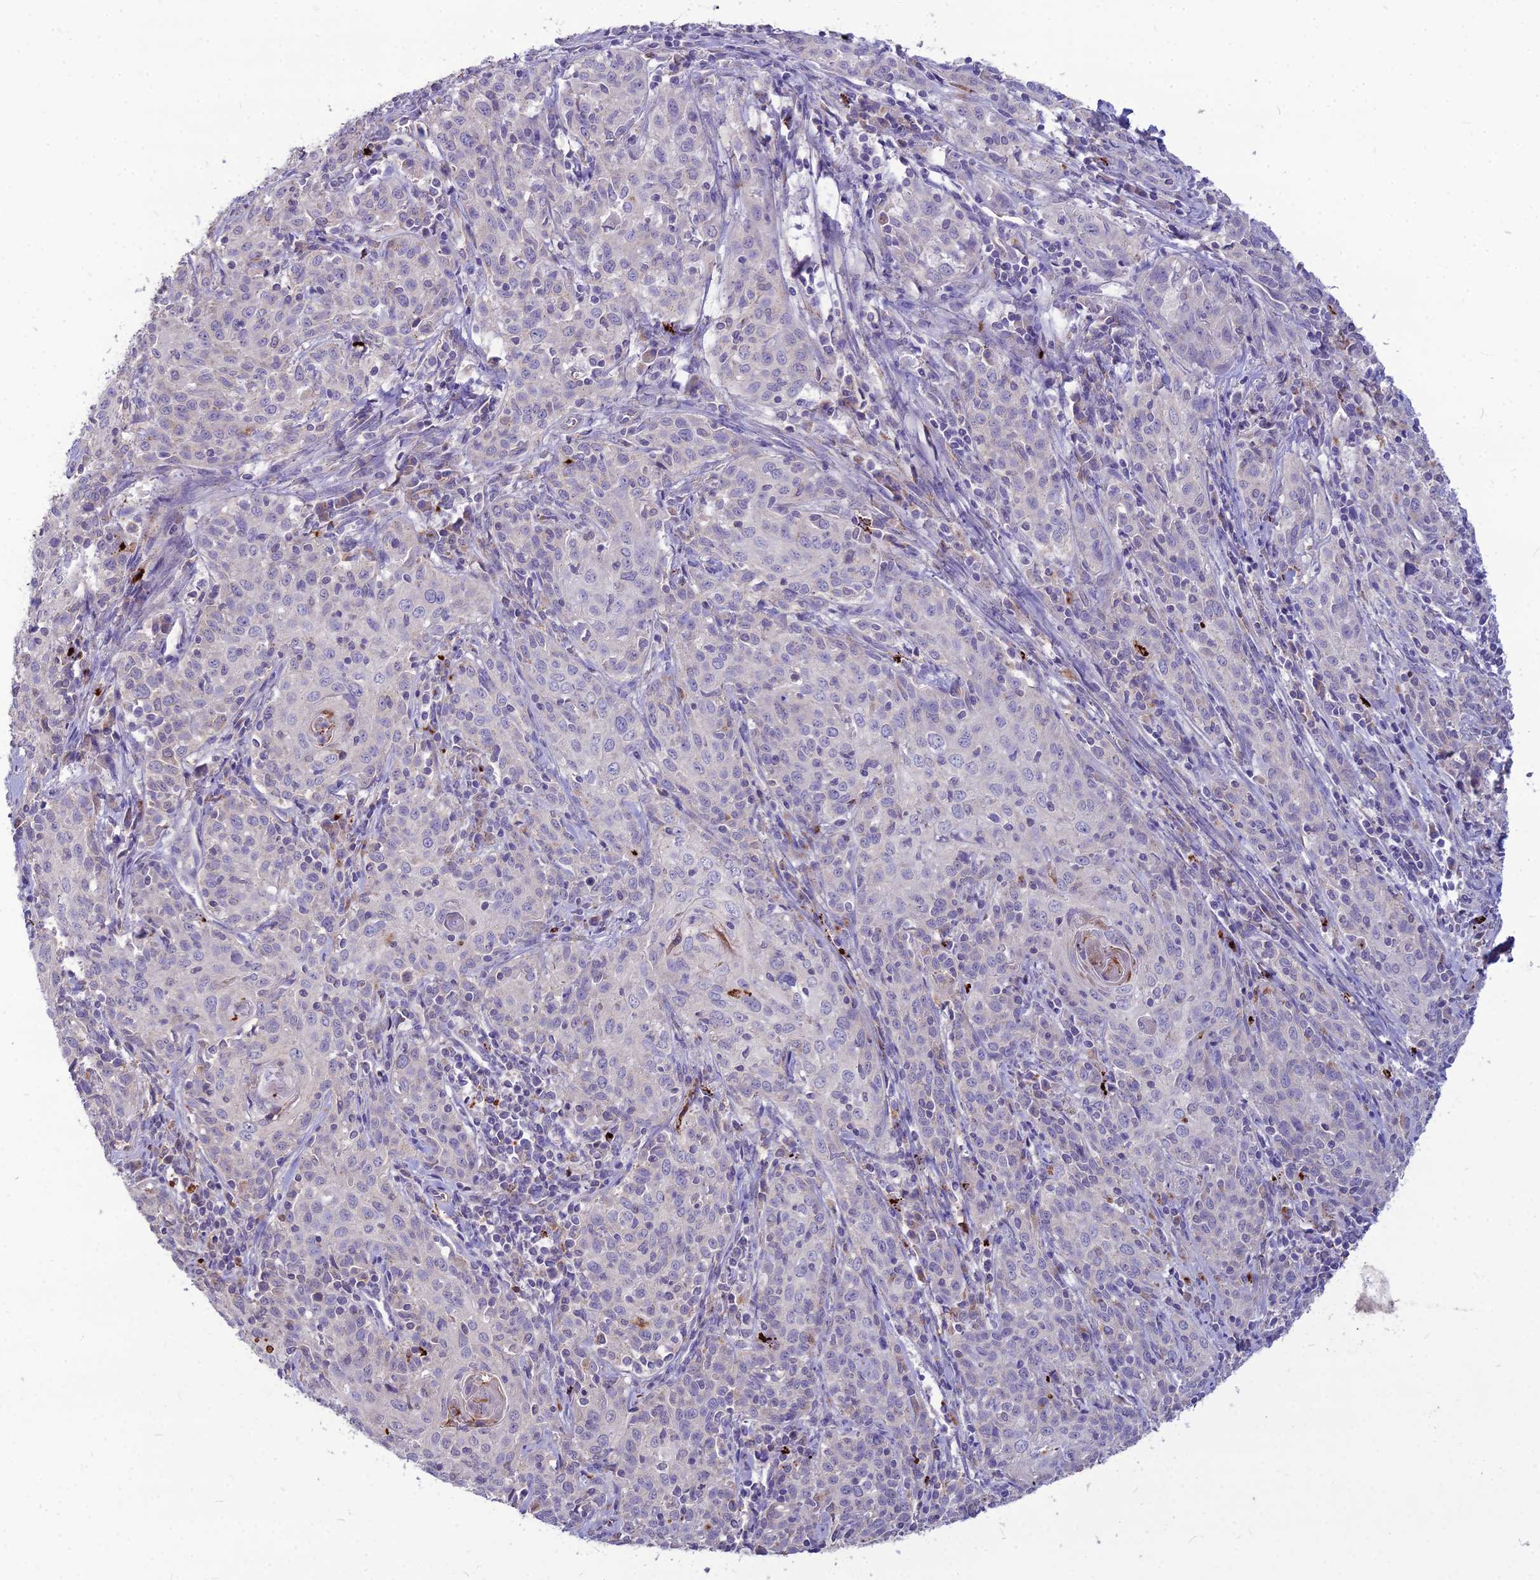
{"staining": {"intensity": "negative", "quantity": "none", "location": "none"}, "tissue": "cervical cancer", "cell_type": "Tumor cells", "image_type": "cancer", "snomed": [{"axis": "morphology", "description": "Squamous cell carcinoma, NOS"}, {"axis": "topography", "description": "Cervix"}], "caption": "A micrograph of human cervical squamous cell carcinoma is negative for staining in tumor cells.", "gene": "PCED1B", "patient": {"sex": "female", "age": 57}}